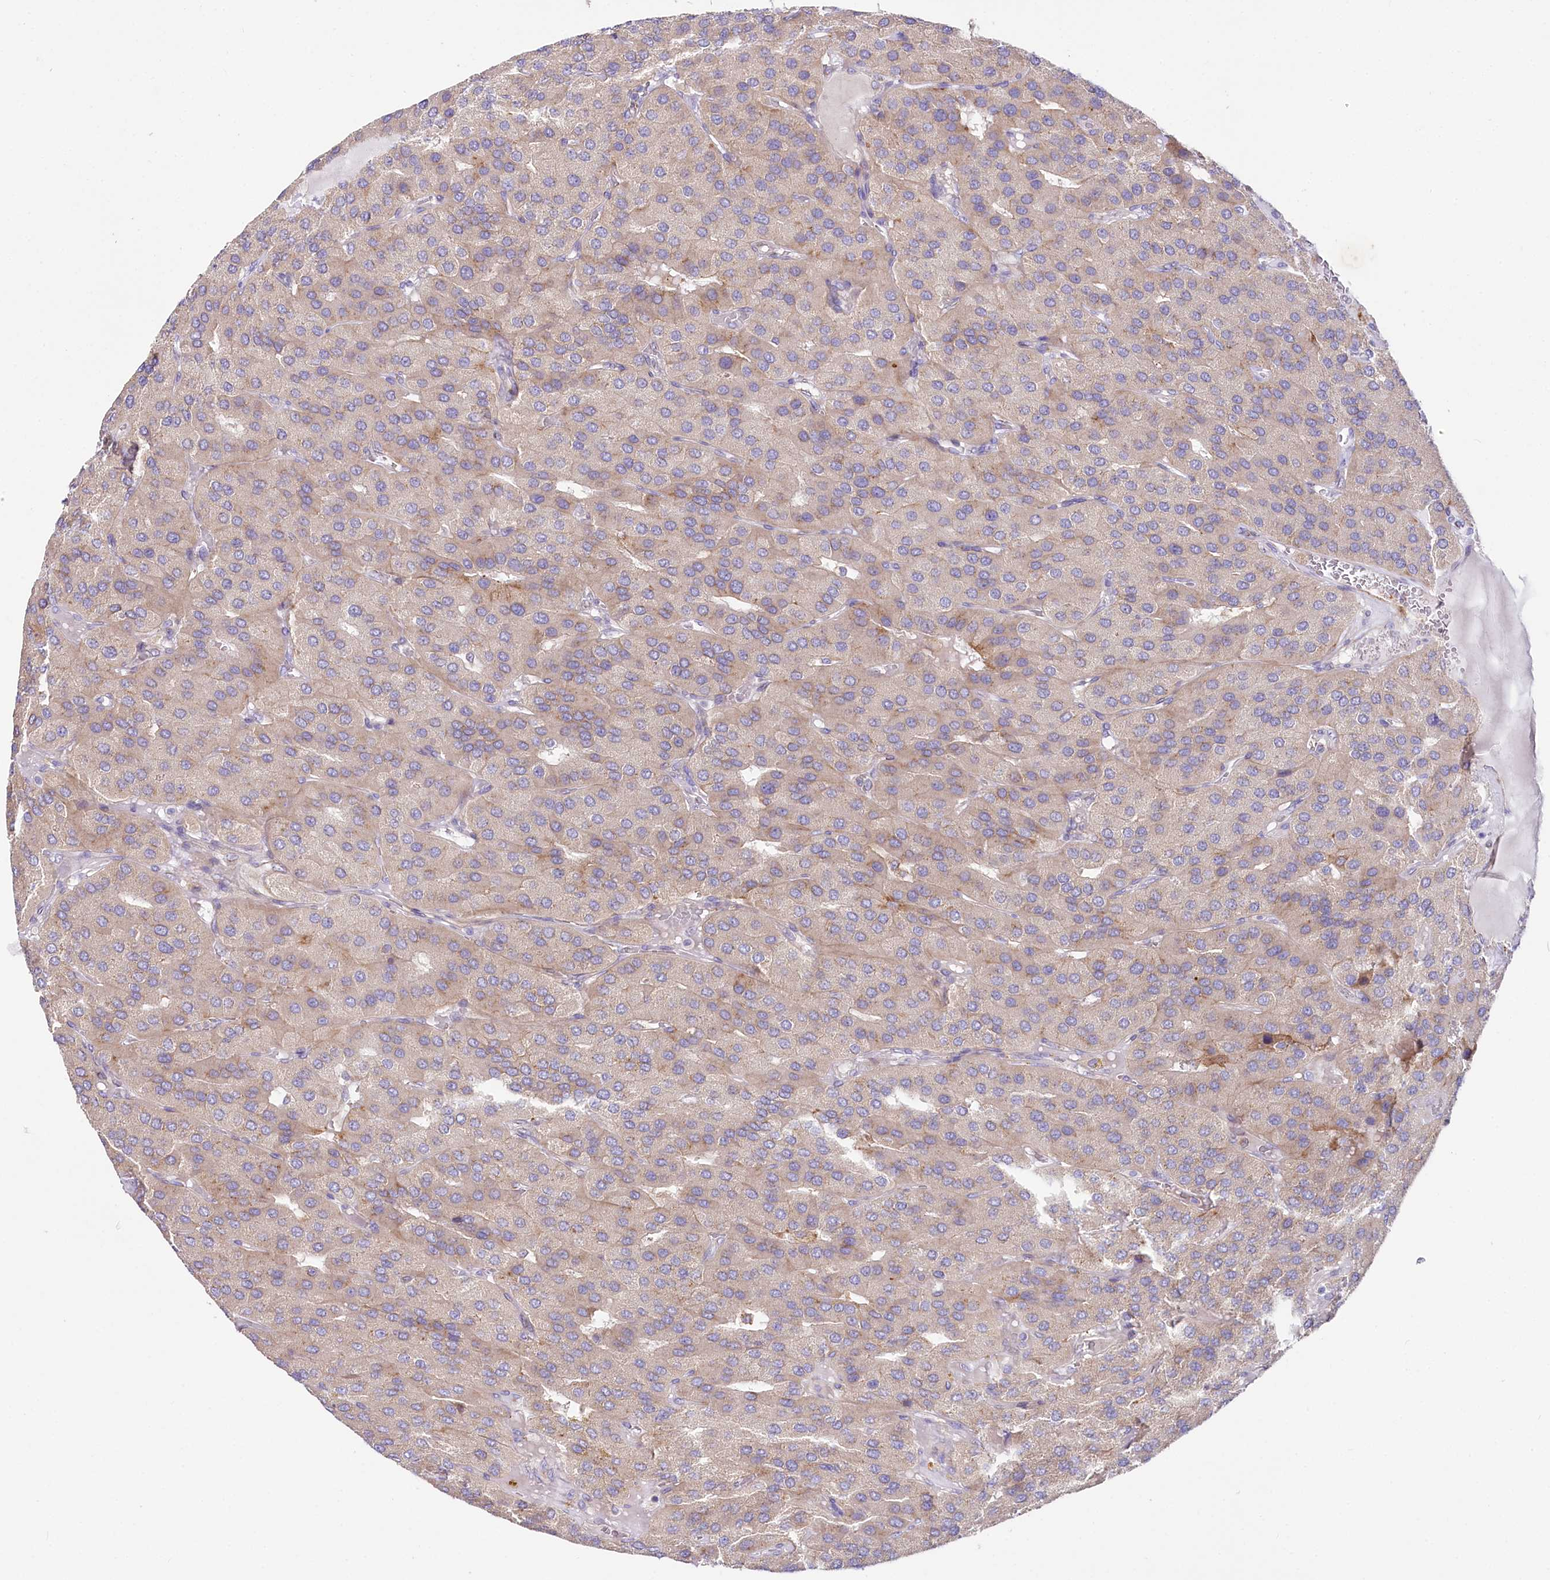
{"staining": {"intensity": "negative", "quantity": "none", "location": "none"}, "tissue": "parathyroid gland", "cell_type": "Glandular cells", "image_type": "normal", "snomed": [{"axis": "morphology", "description": "Normal tissue, NOS"}, {"axis": "morphology", "description": "Adenoma, NOS"}, {"axis": "topography", "description": "Parathyroid gland"}], "caption": "Protein analysis of normal parathyroid gland exhibits no significant positivity in glandular cells.", "gene": "STX6", "patient": {"sex": "female", "age": 86}}